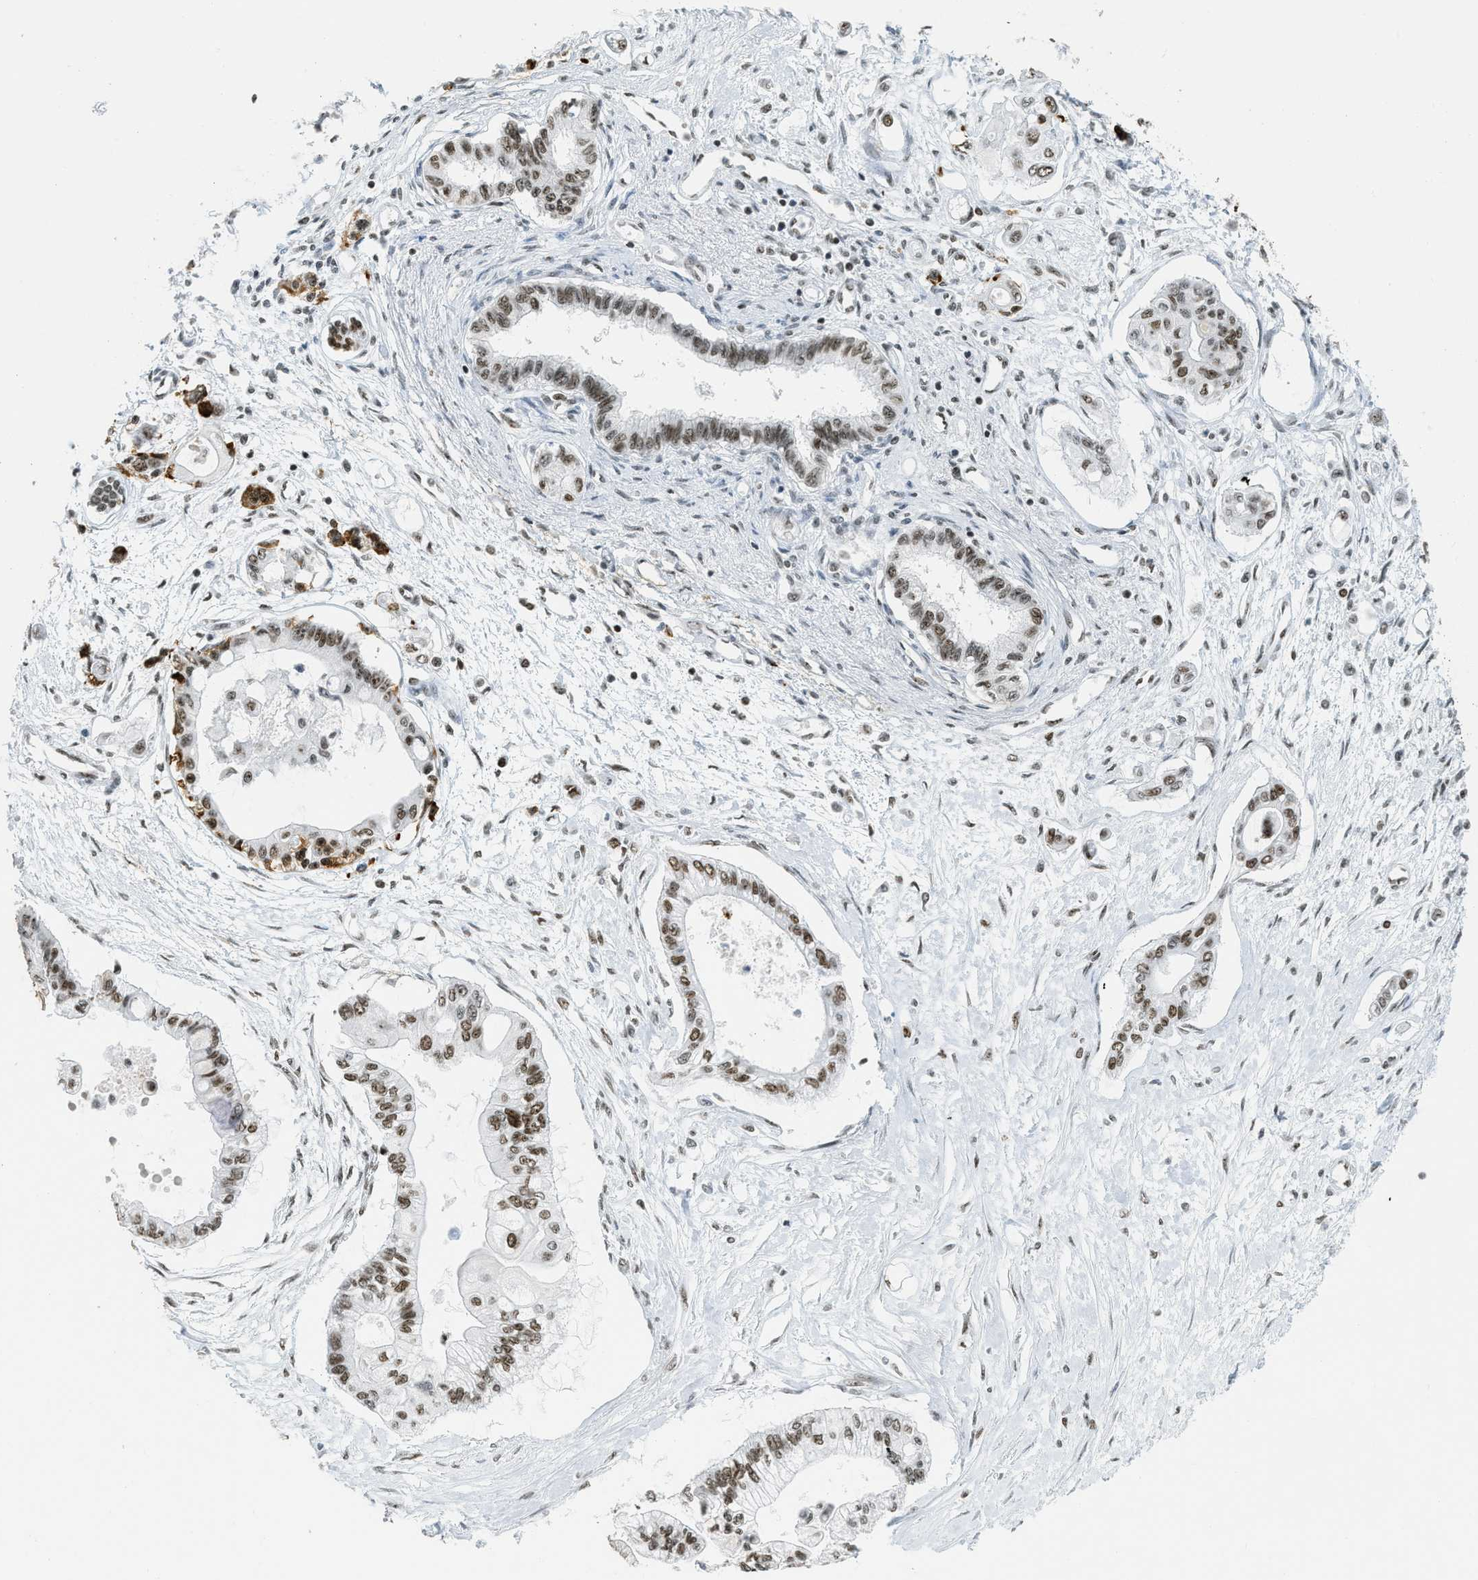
{"staining": {"intensity": "strong", "quantity": ">75%", "location": "cytoplasmic/membranous,nuclear"}, "tissue": "pancreatic cancer", "cell_type": "Tumor cells", "image_type": "cancer", "snomed": [{"axis": "morphology", "description": "Adenocarcinoma, NOS"}, {"axis": "topography", "description": "Pancreas"}], "caption": "A high amount of strong cytoplasmic/membranous and nuclear positivity is seen in approximately >75% of tumor cells in pancreatic cancer (adenocarcinoma) tissue.", "gene": "URB1", "patient": {"sex": "female", "age": 77}}